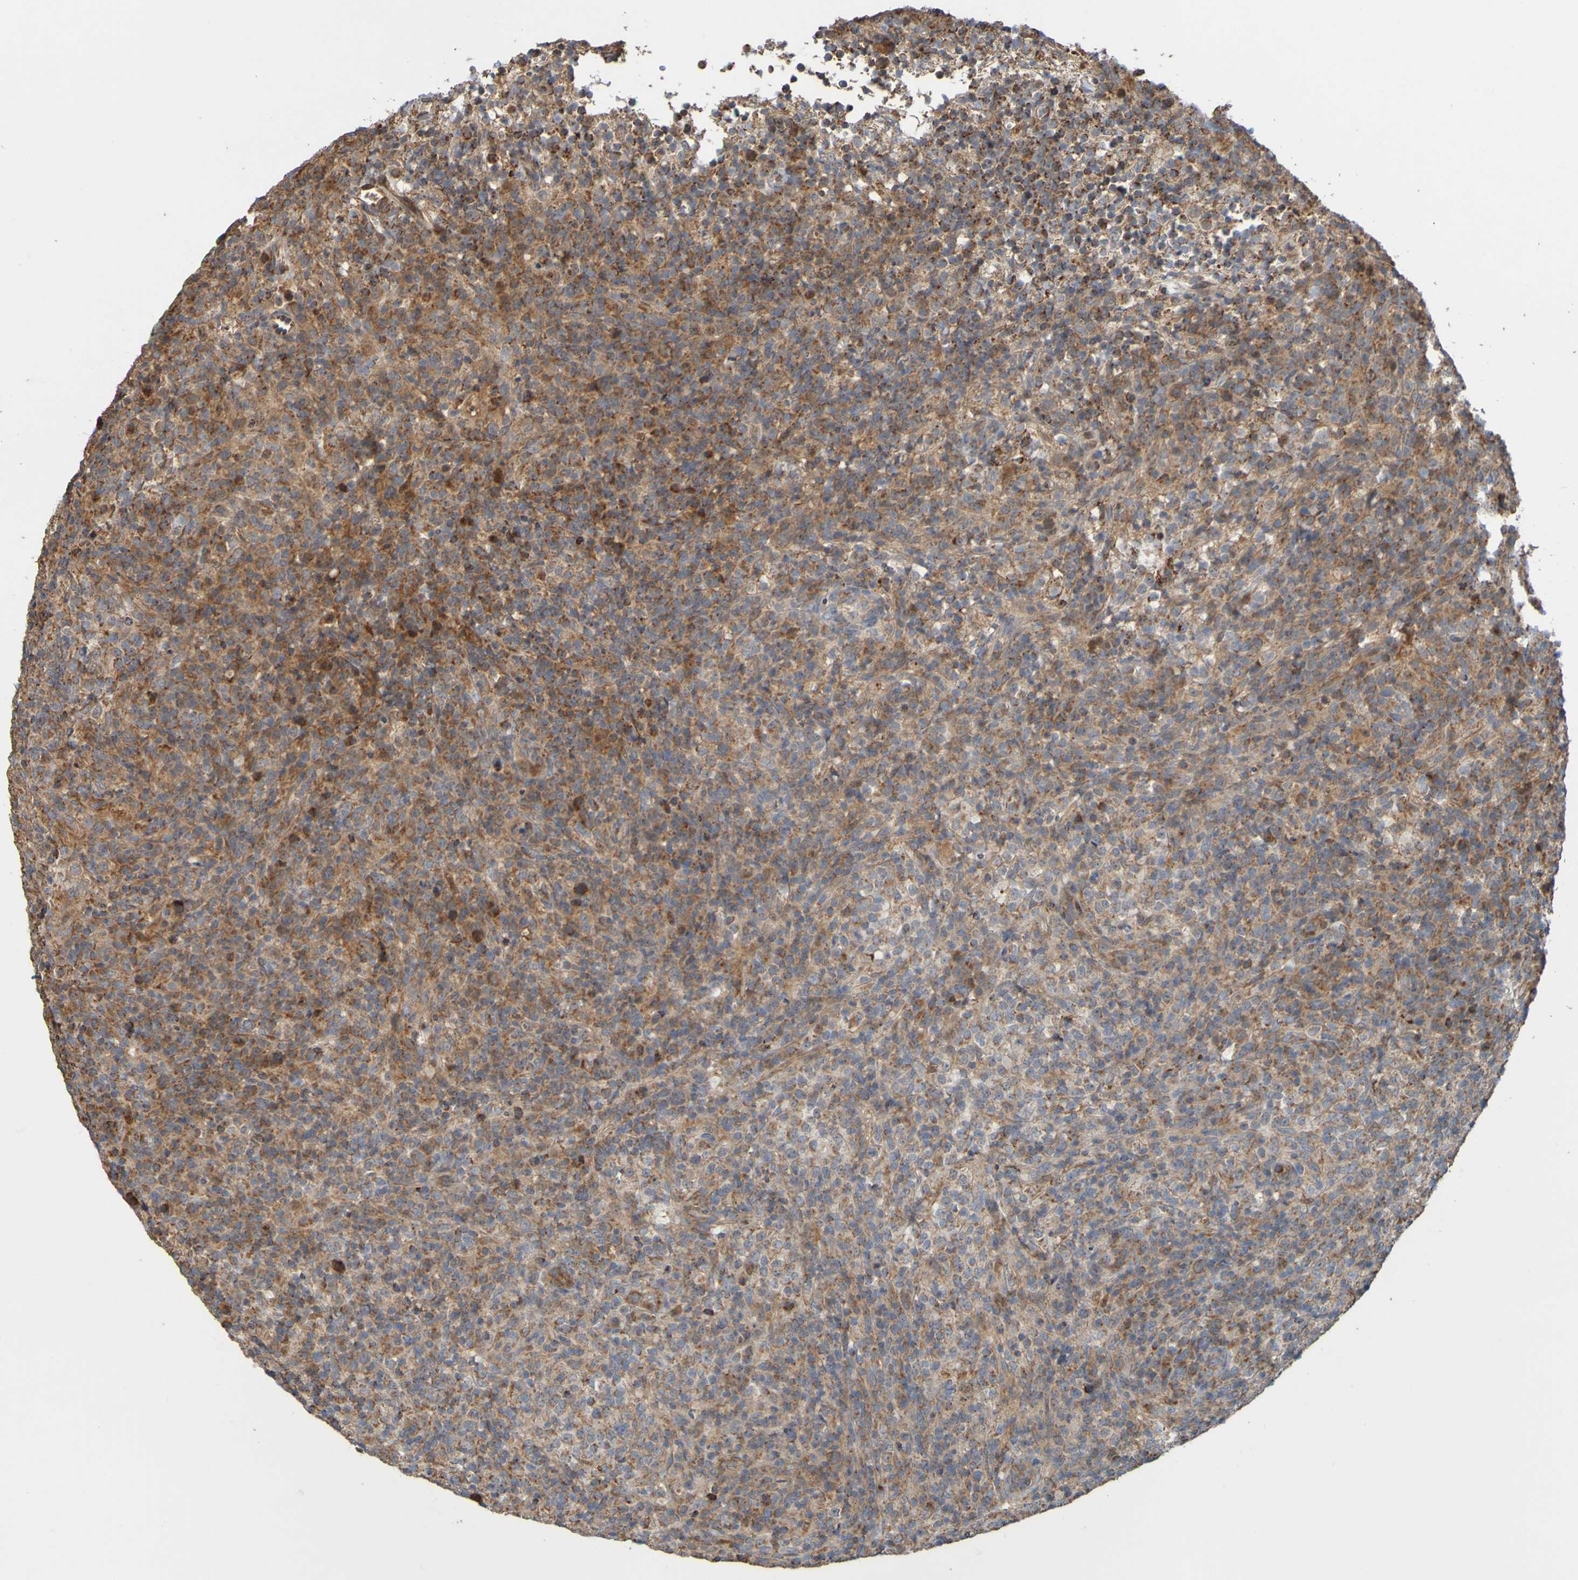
{"staining": {"intensity": "moderate", "quantity": ">75%", "location": "cytoplasmic/membranous"}, "tissue": "lymphoma", "cell_type": "Tumor cells", "image_type": "cancer", "snomed": [{"axis": "morphology", "description": "Malignant lymphoma, non-Hodgkin's type, High grade"}, {"axis": "topography", "description": "Lymph node"}], "caption": "Immunohistochemical staining of human lymphoma reveals medium levels of moderate cytoplasmic/membranous protein positivity in approximately >75% of tumor cells. The staining was performed using DAB to visualize the protein expression in brown, while the nuclei were stained in blue with hematoxylin (Magnification: 20x).", "gene": "TMBIM1", "patient": {"sex": "female", "age": 76}}